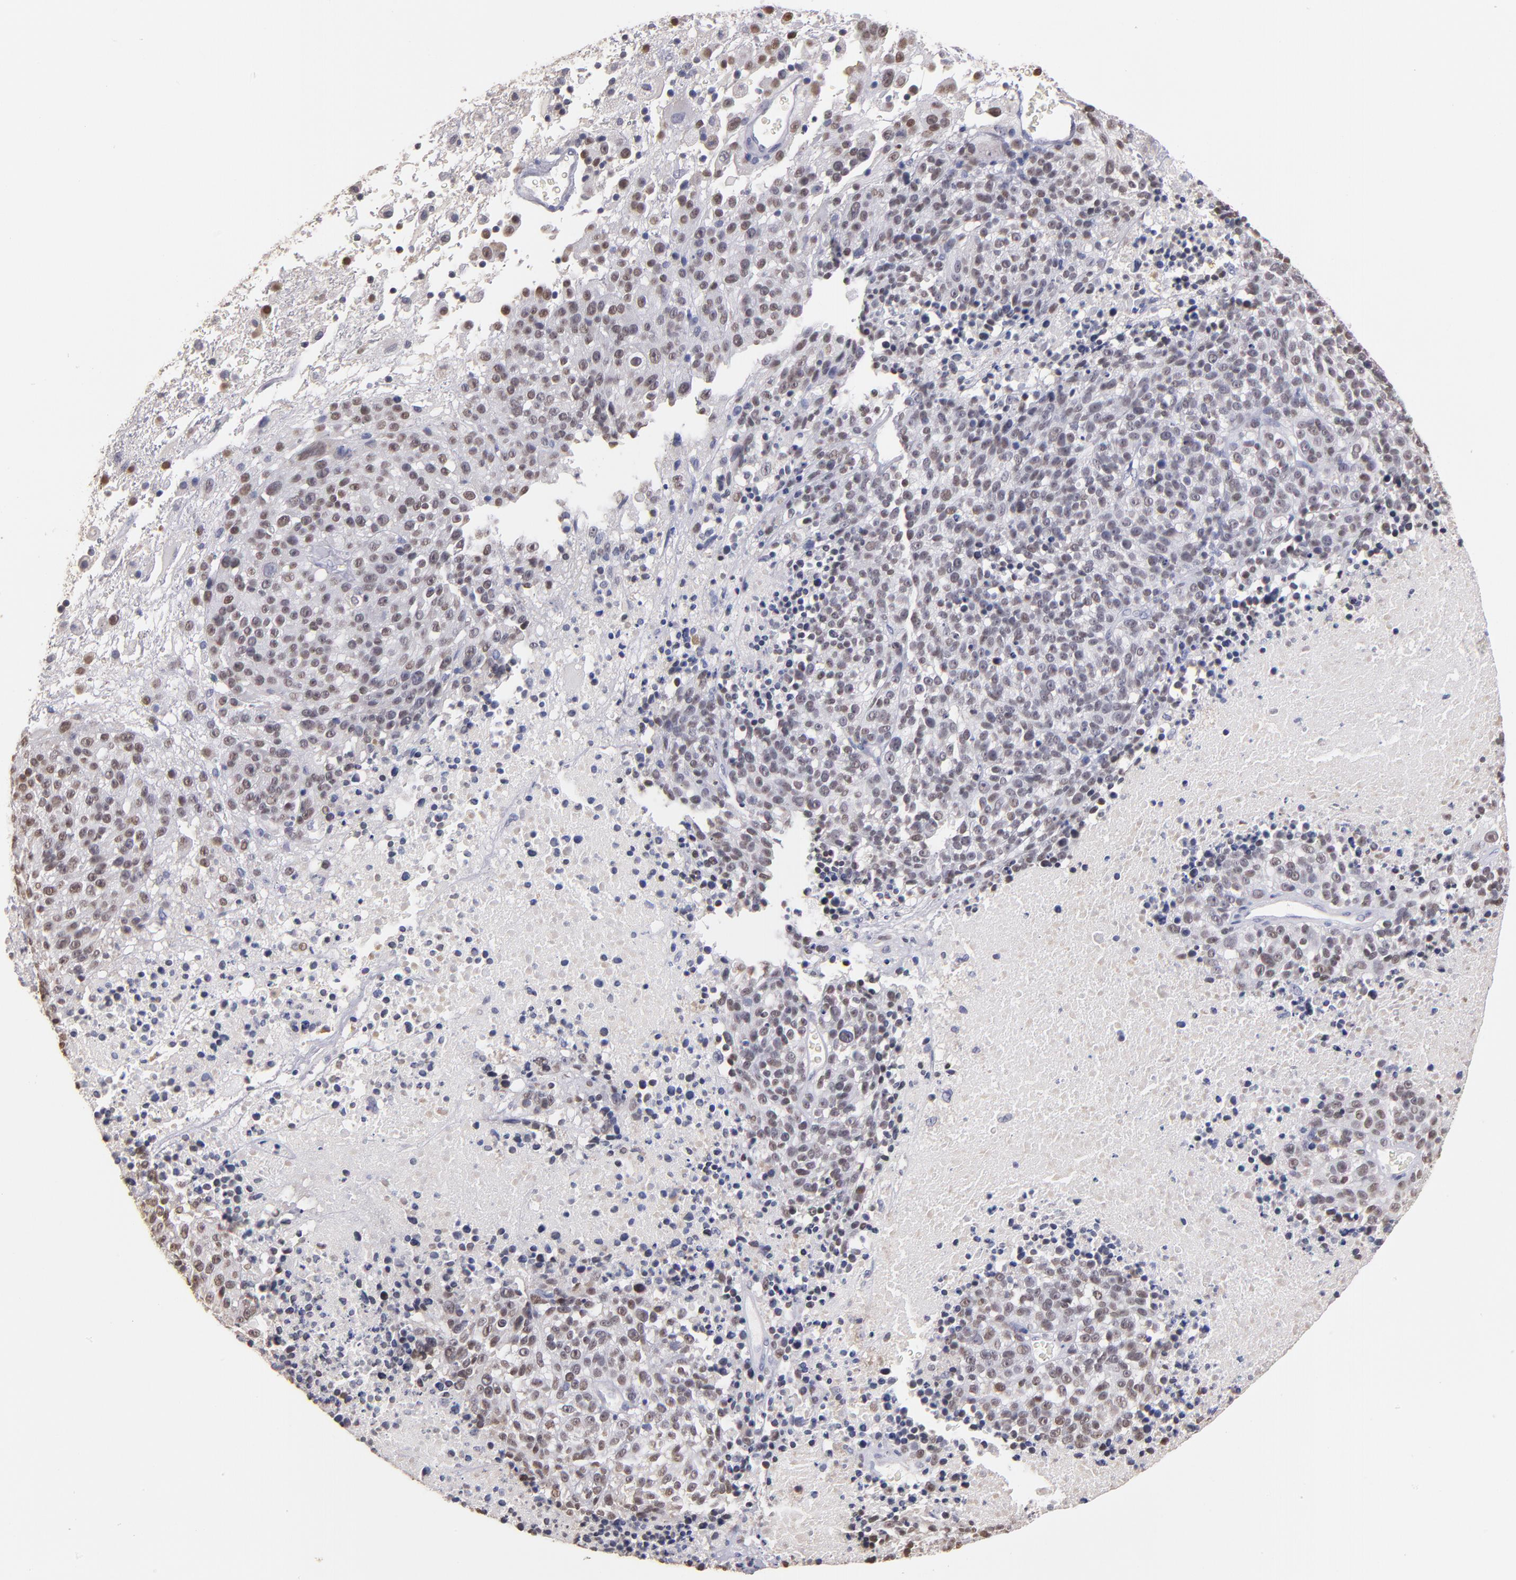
{"staining": {"intensity": "negative", "quantity": "none", "location": "none"}, "tissue": "melanoma", "cell_type": "Tumor cells", "image_type": "cancer", "snomed": [{"axis": "morphology", "description": "Malignant melanoma, Metastatic site"}, {"axis": "topography", "description": "Cerebral cortex"}], "caption": "A photomicrograph of malignant melanoma (metastatic site) stained for a protein exhibits no brown staining in tumor cells.", "gene": "SOX10", "patient": {"sex": "female", "age": 52}}